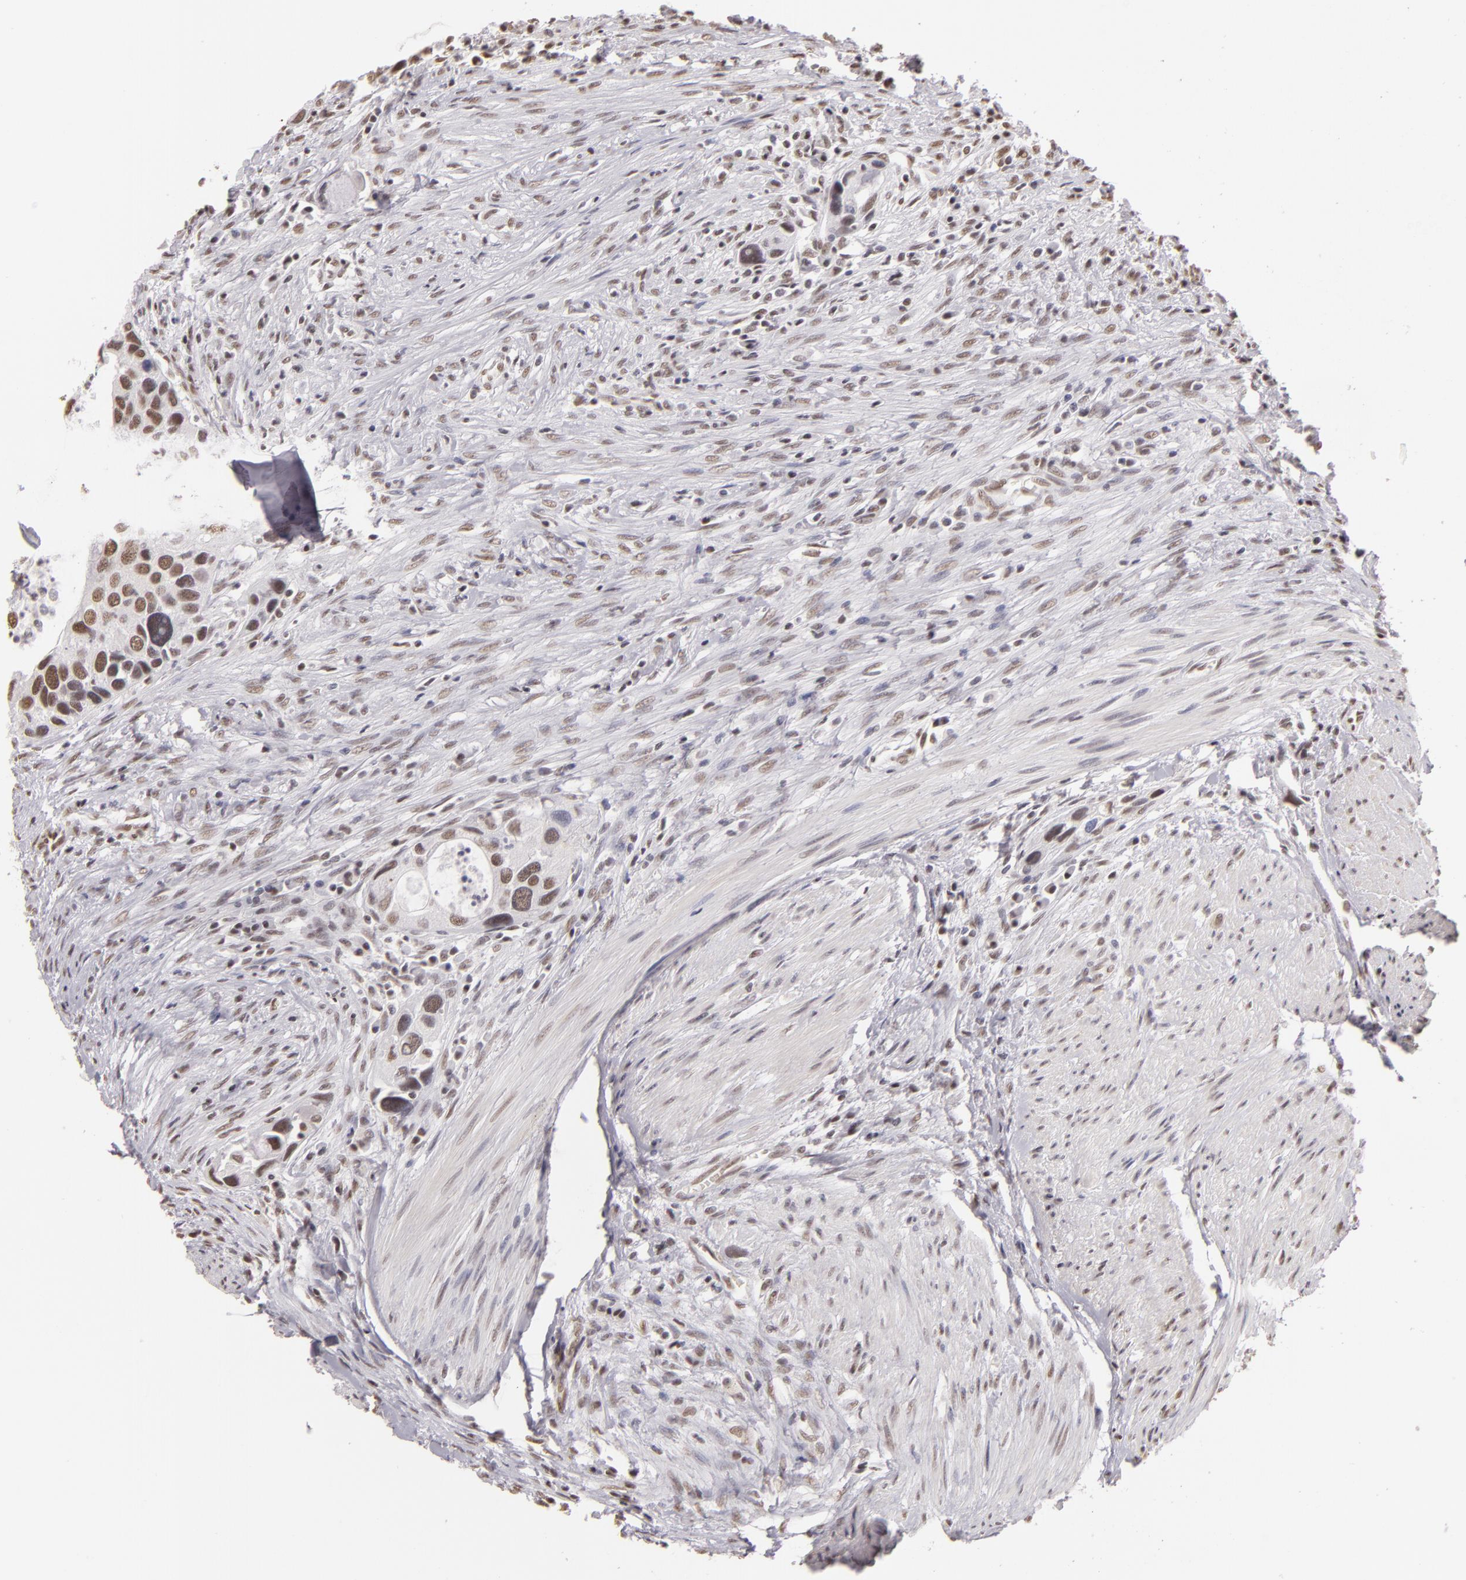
{"staining": {"intensity": "moderate", "quantity": ">75%", "location": "nuclear"}, "tissue": "urothelial cancer", "cell_type": "Tumor cells", "image_type": "cancer", "snomed": [{"axis": "morphology", "description": "Urothelial carcinoma, High grade"}, {"axis": "topography", "description": "Urinary bladder"}], "caption": "Urothelial carcinoma (high-grade) stained with a protein marker exhibits moderate staining in tumor cells.", "gene": "INTS6", "patient": {"sex": "male", "age": 66}}